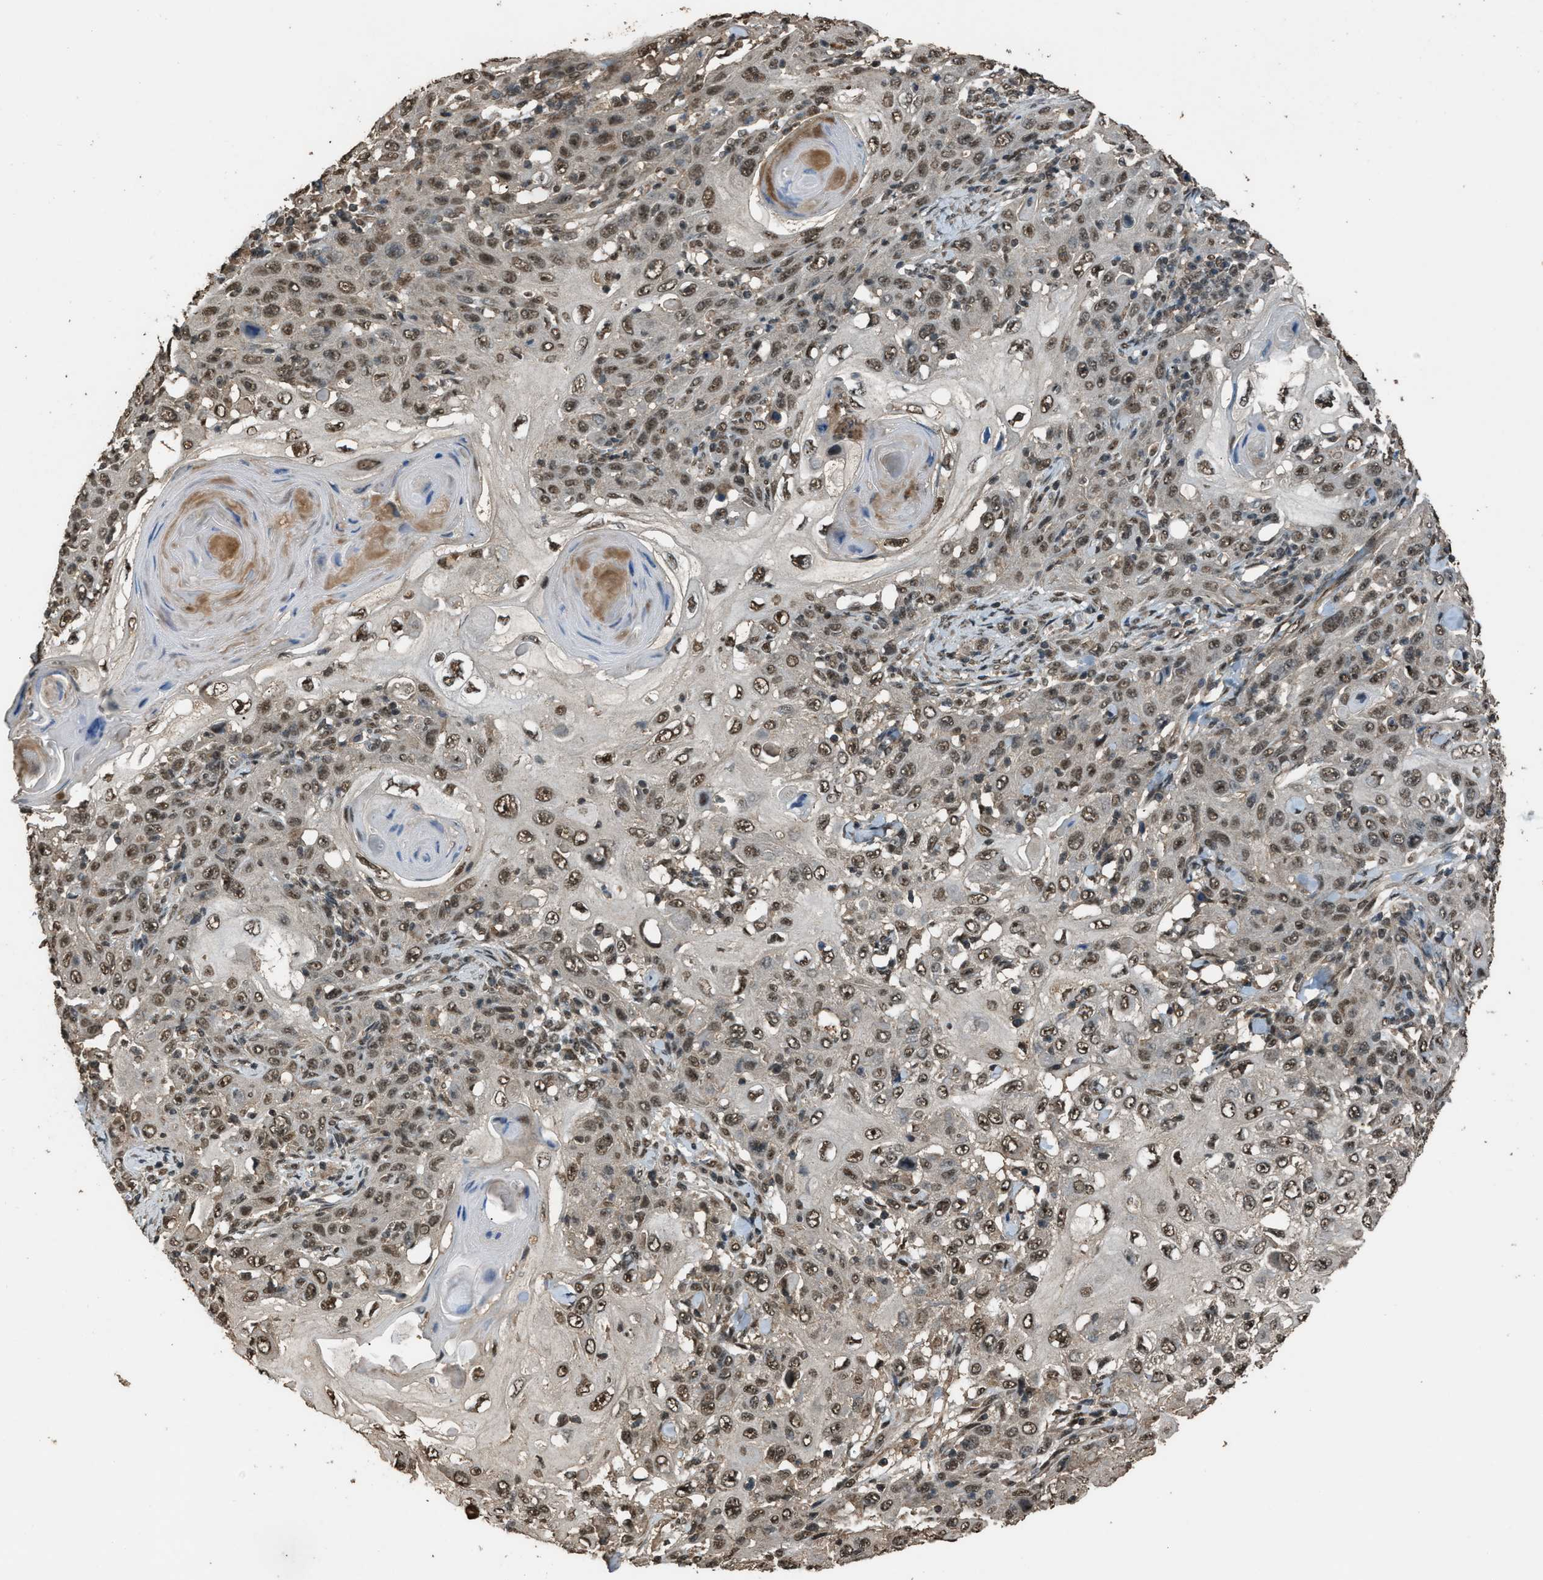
{"staining": {"intensity": "moderate", "quantity": ">75%", "location": "nuclear"}, "tissue": "skin cancer", "cell_type": "Tumor cells", "image_type": "cancer", "snomed": [{"axis": "morphology", "description": "Squamous cell carcinoma, NOS"}, {"axis": "topography", "description": "Skin"}], "caption": "The micrograph shows staining of squamous cell carcinoma (skin), revealing moderate nuclear protein positivity (brown color) within tumor cells.", "gene": "SERTAD2", "patient": {"sex": "female", "age": 88}}